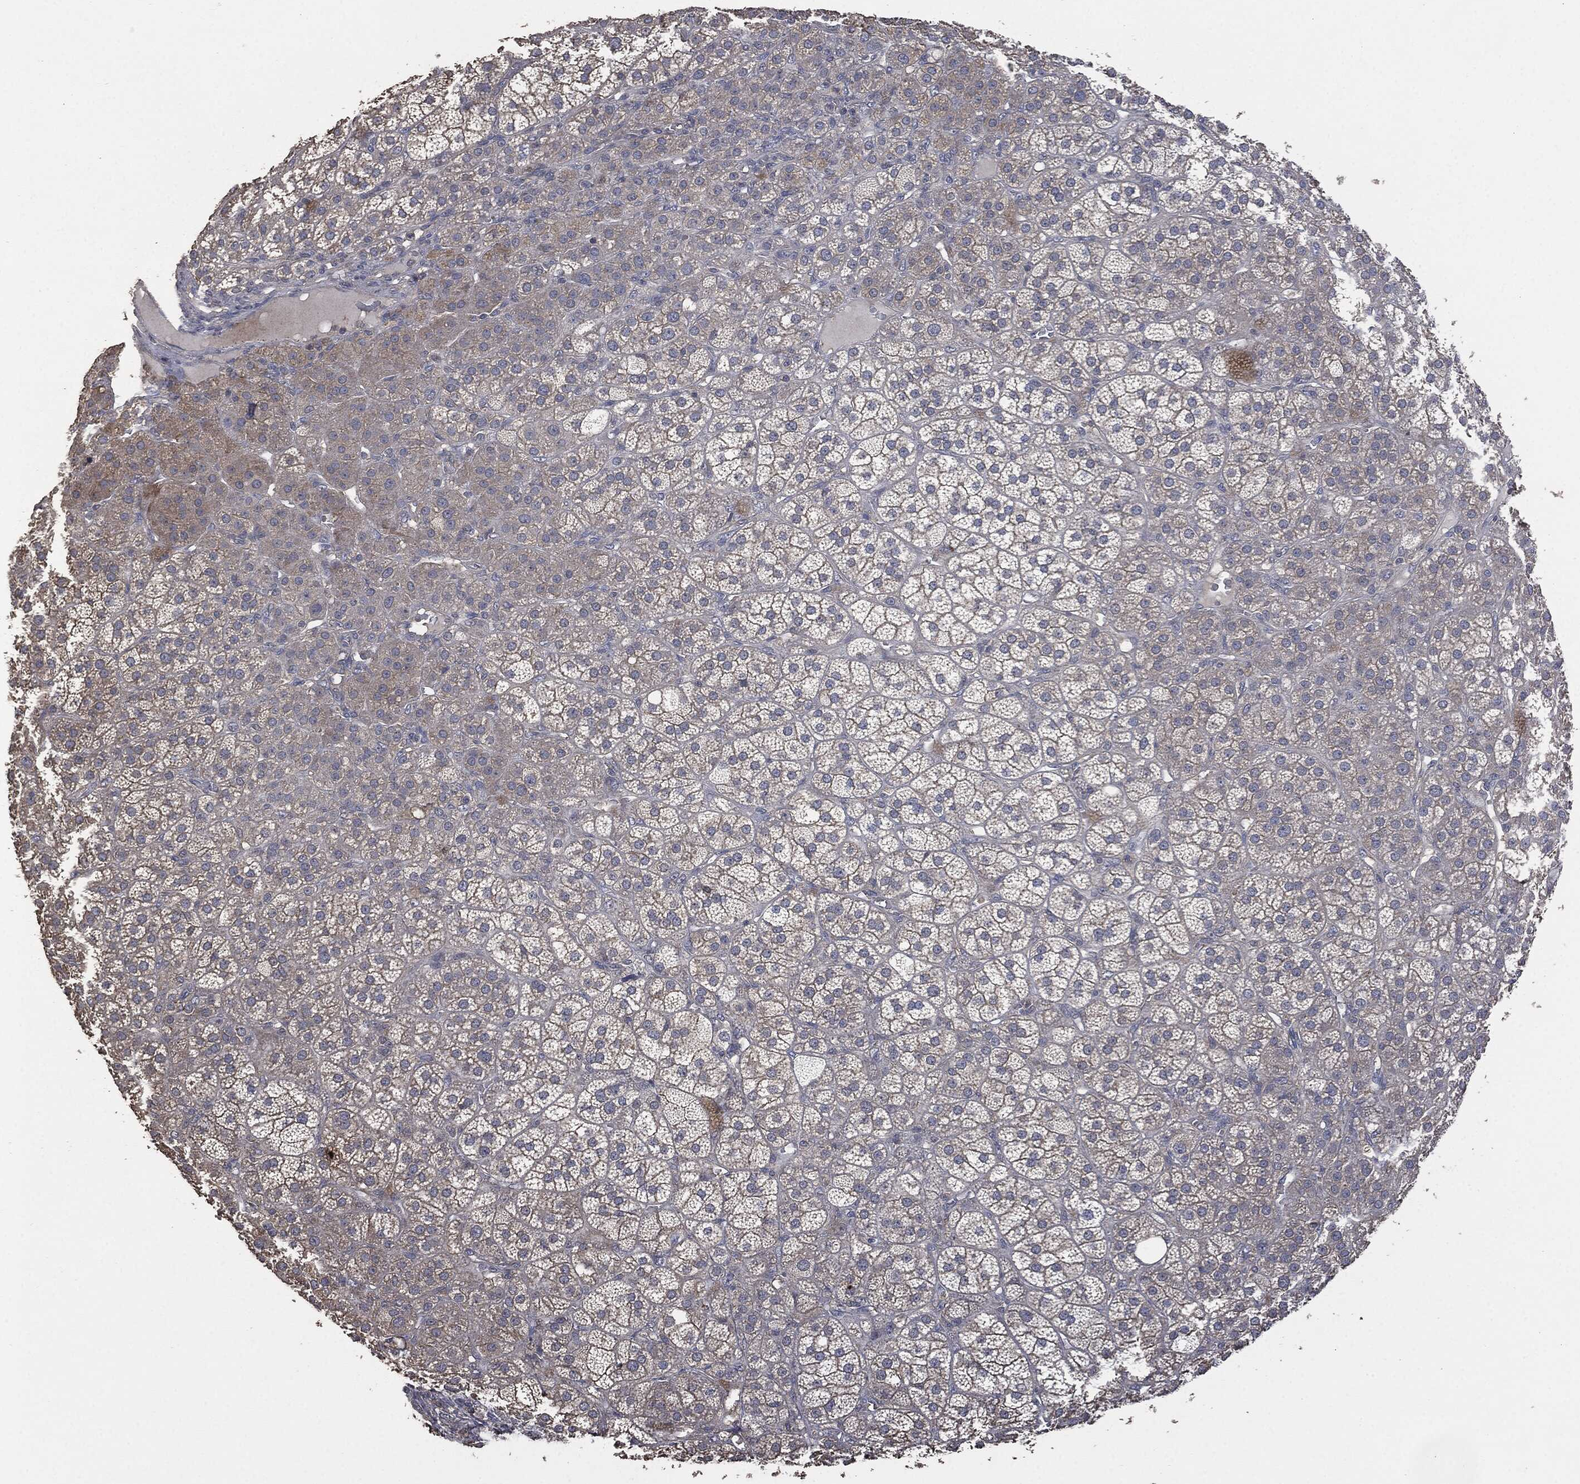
{"staining": {"intensity": "moderate", "quantity": "<25%", "location": "cytoplasmic/membranous"}, "tissue": "adrenal gland", "cell_type": "Glandular cells", "image_type": "normal", "snomed": [{"axis": "morphology", "description": "Normal tissue, NOS"}, {"axis": "topography", "description": "Adrenal gland"}], "caption": "Moderate cytoplasmic/membranous protein expression is seen in approximately <25% of glandular cells in adrenal gland. (DAB (3,3'-diaminobenzidine) = brown stain, brightfield microscopy at high magnification).", "gene": "MSLN", "patient": {"sex": "female", "age": 60}}